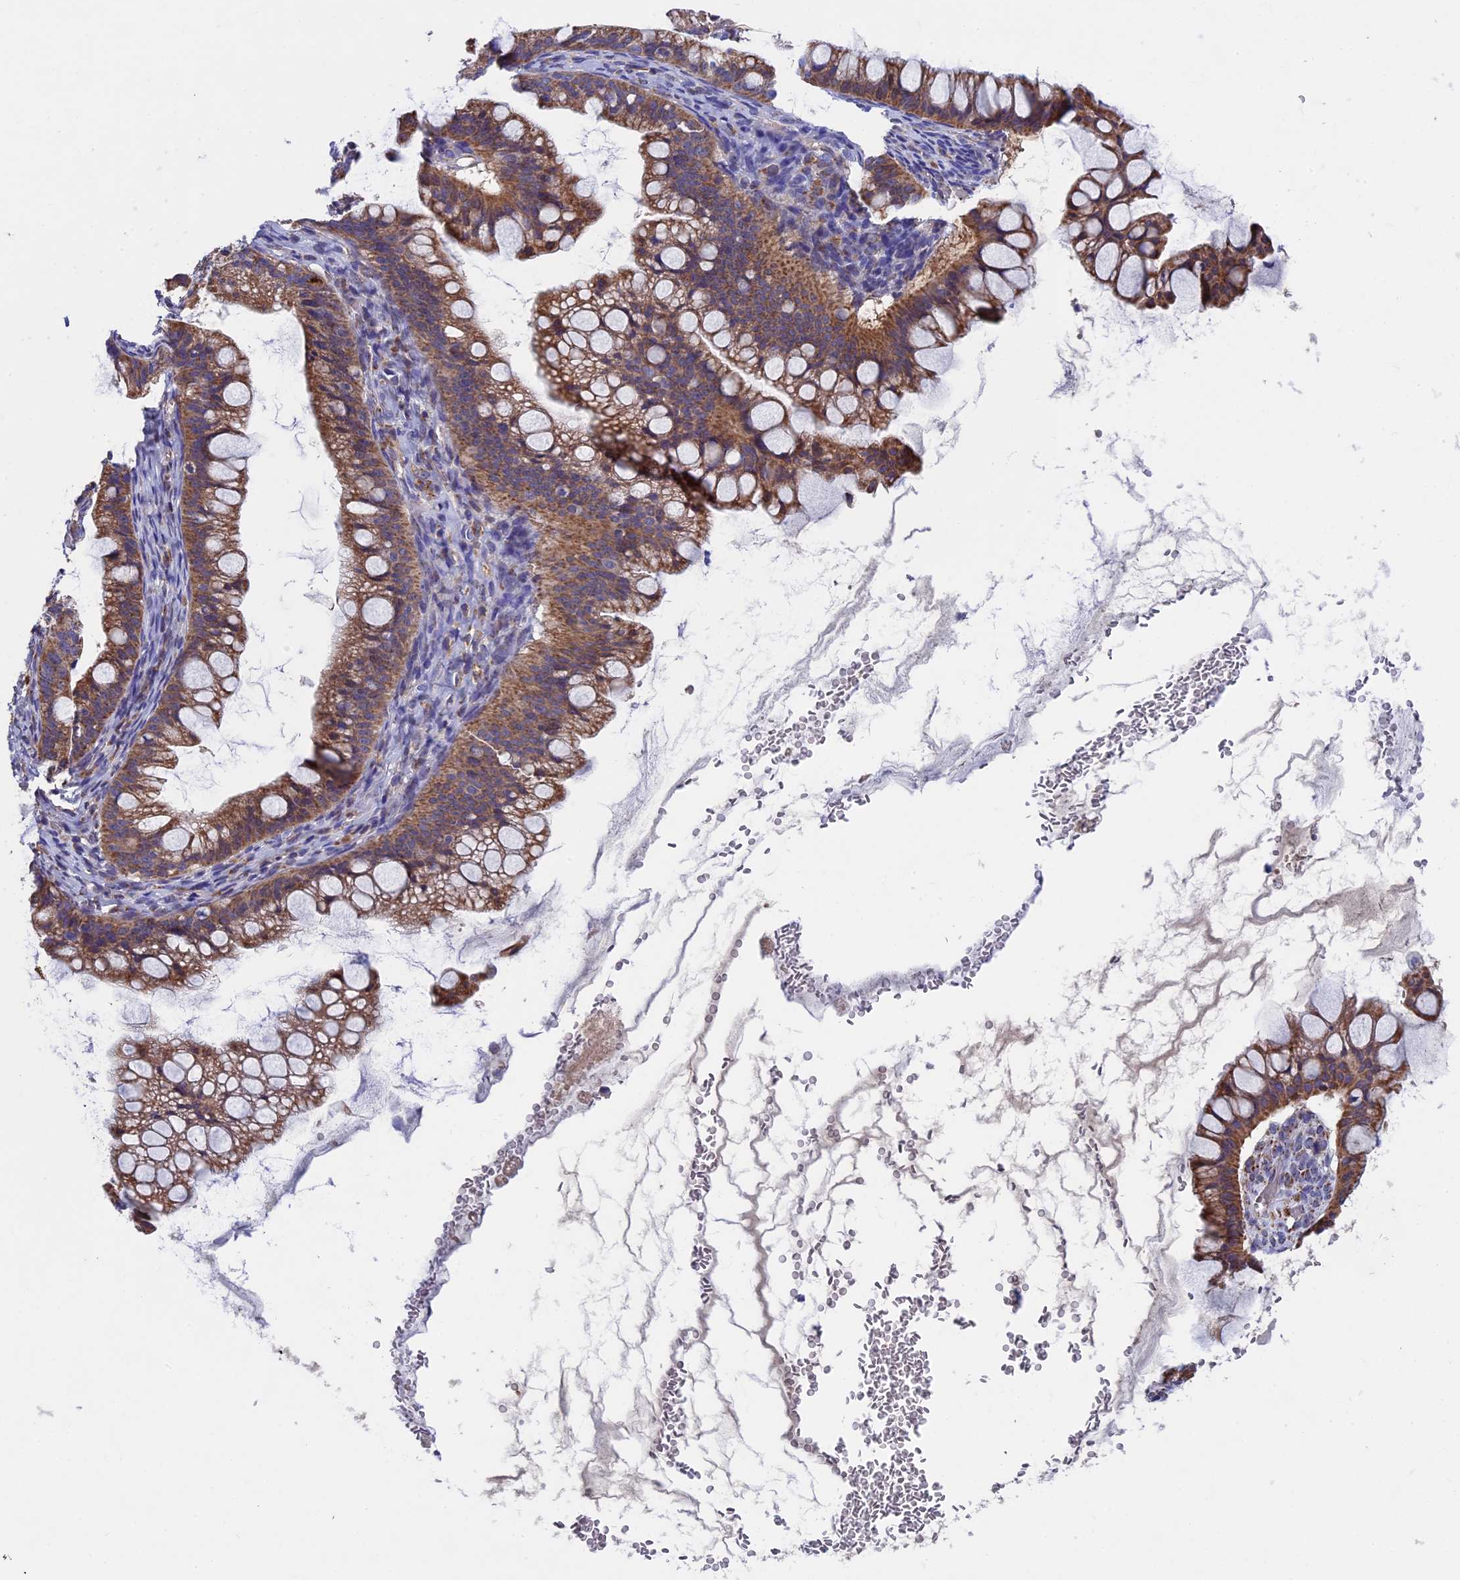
{"staining": {"intensity": "moderate", "quantity": ">75%", "location": "cytoplasmic/membranous"}, "tissue": "ovarian cancer", "cell_type": "Tumor cells", "image_type": "cancer", "snomed": [{"axis": "morphology", "description": "Cystadenocarcinoma, mucinous, NOS"}, {"axis": "topography", "description": "Ovary"}], "caption": "There is medium levels of moderate cytoplasmic/membranous positivity in tumor cells of ovarian cancer (mucinous cystadenocarcinoma), as demonstrated by immunohistochemical staining (brown color).", "gene": "RNF17", "patient": {"sex": "female", "age": 73}}